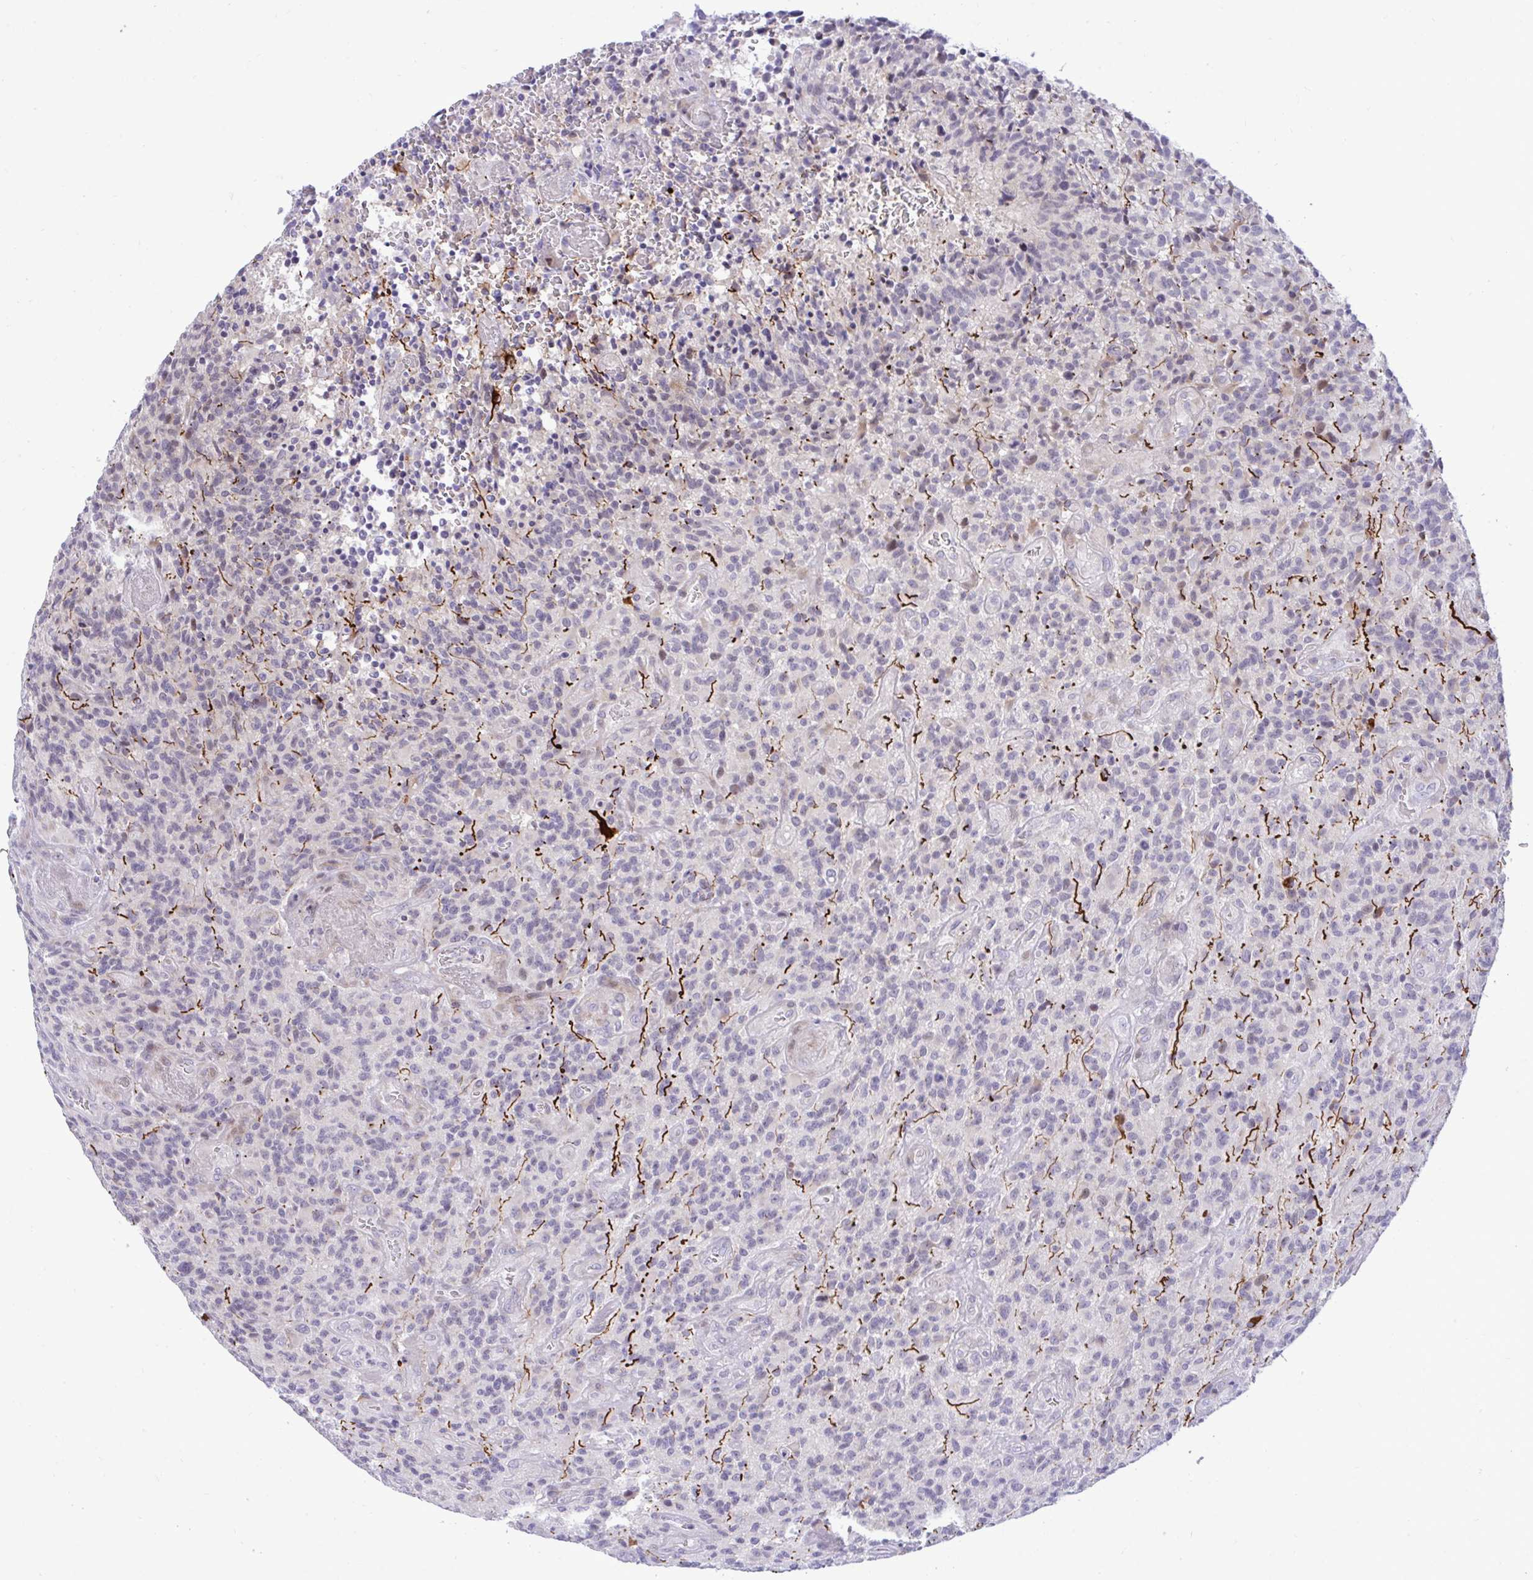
{"staining": {"intensity": "negative", "quantity": "none", "location": "none"}, "tissue": "glioma", "cell_type": "Tumor cells", "image_type": "cancer", "snomed": [{"axis": "morphology", "description": "Glioma, malignant, High grade"}, {"axis": "topography", "description": "Brain"}], "caption": "Immunohistochemical staining of glioma demonstrates no significant expression in tumor cells. (Brightfield microscopy of DAB (3,3'-diaminobenzidine) immunohistochemistry (IHC) at high magnification).", "gene": "EPOP", "patient": {"sex": "male", "age": 76}}